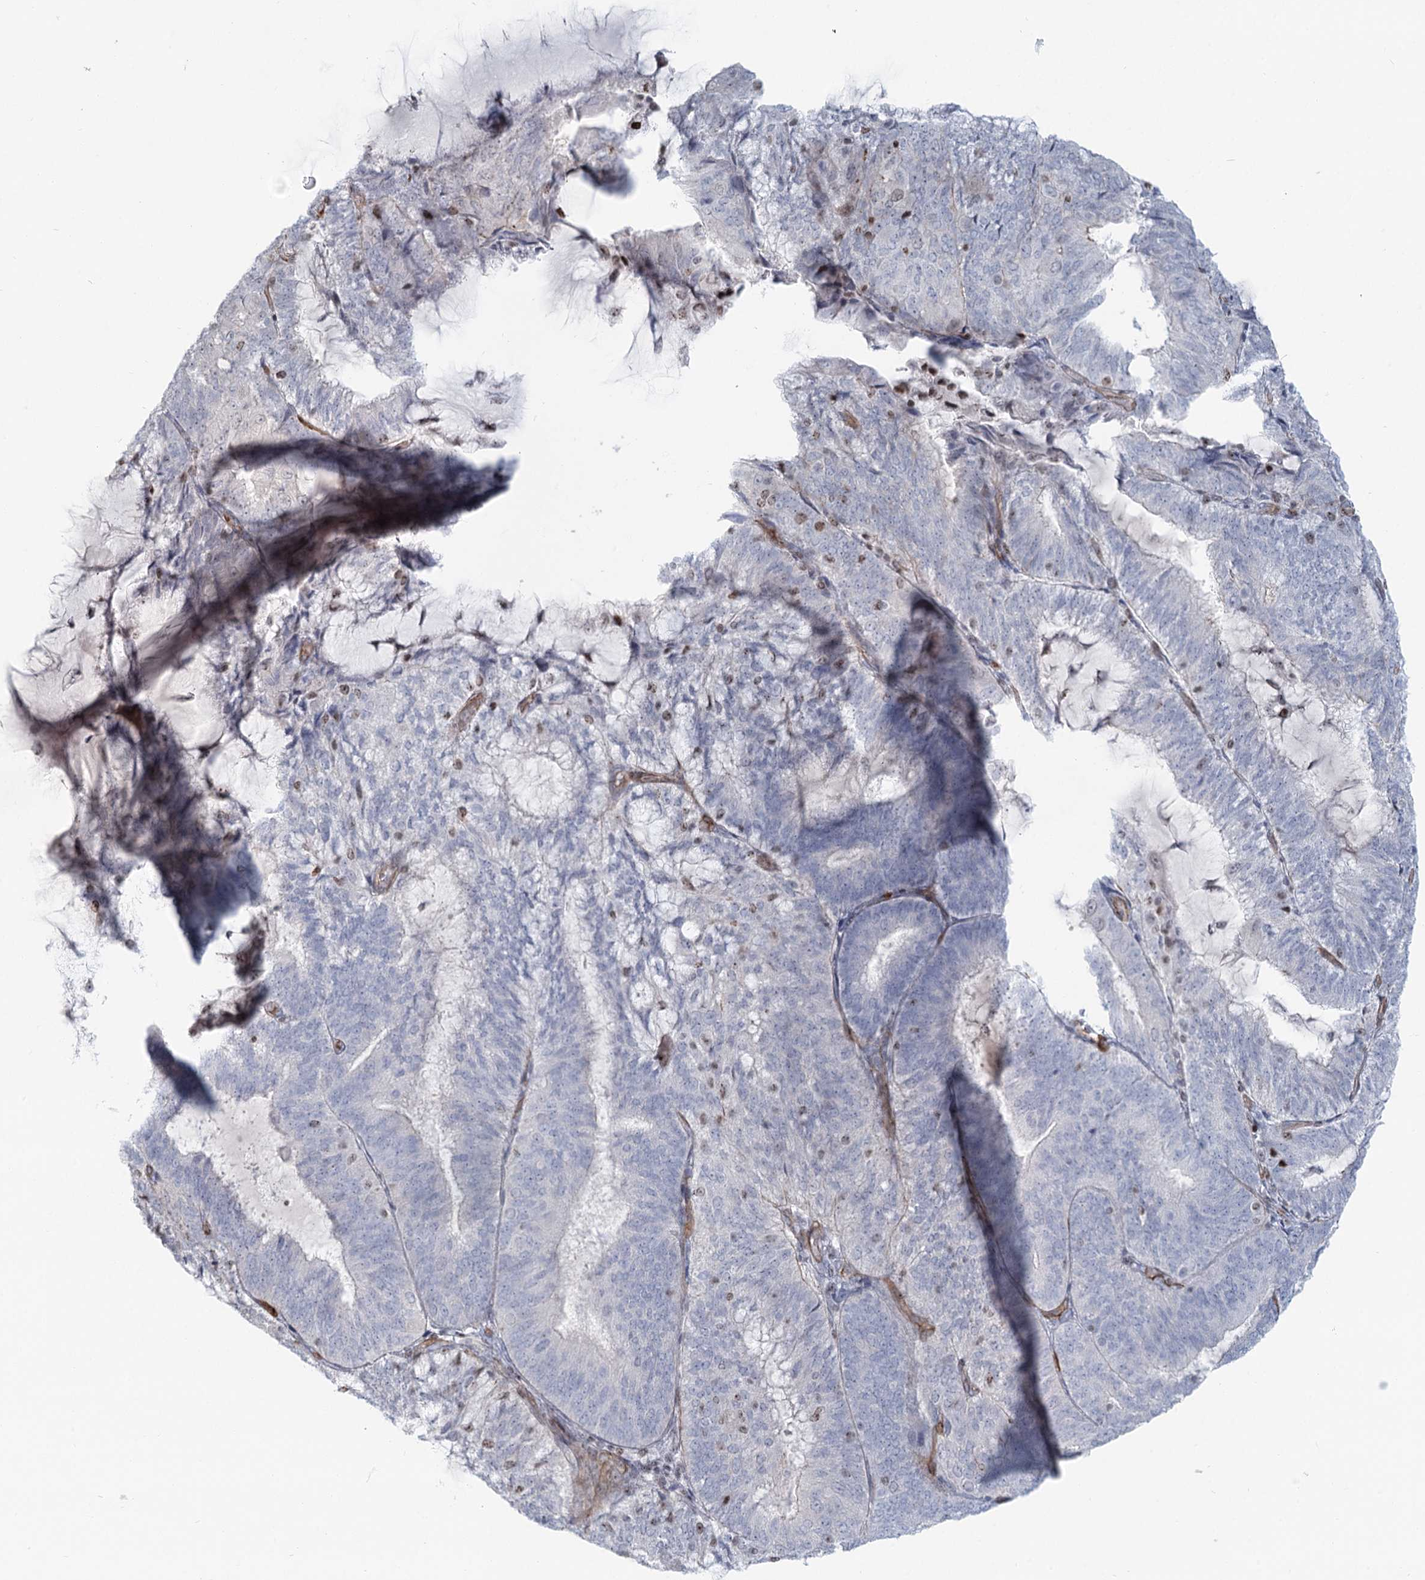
{"staining": {"intensity": "weak", "quantity": "<25%", "location": "nuclear"}, "tissue": "endometrial cancer", "cell_type": "Tumor cells", "image_type": "cancer", "snomed": [{"axis": "morphology", "description": "Adenocarcinoma, NOS"}, {"axis": "topography", "description": "Endometrium"}], "caption": "Tumor cells show no significant positivity in endometrial cancer (adenocarcinoma).", "gene": "ZFYVE28", "patient": {"sex": "female", "age": 81}}